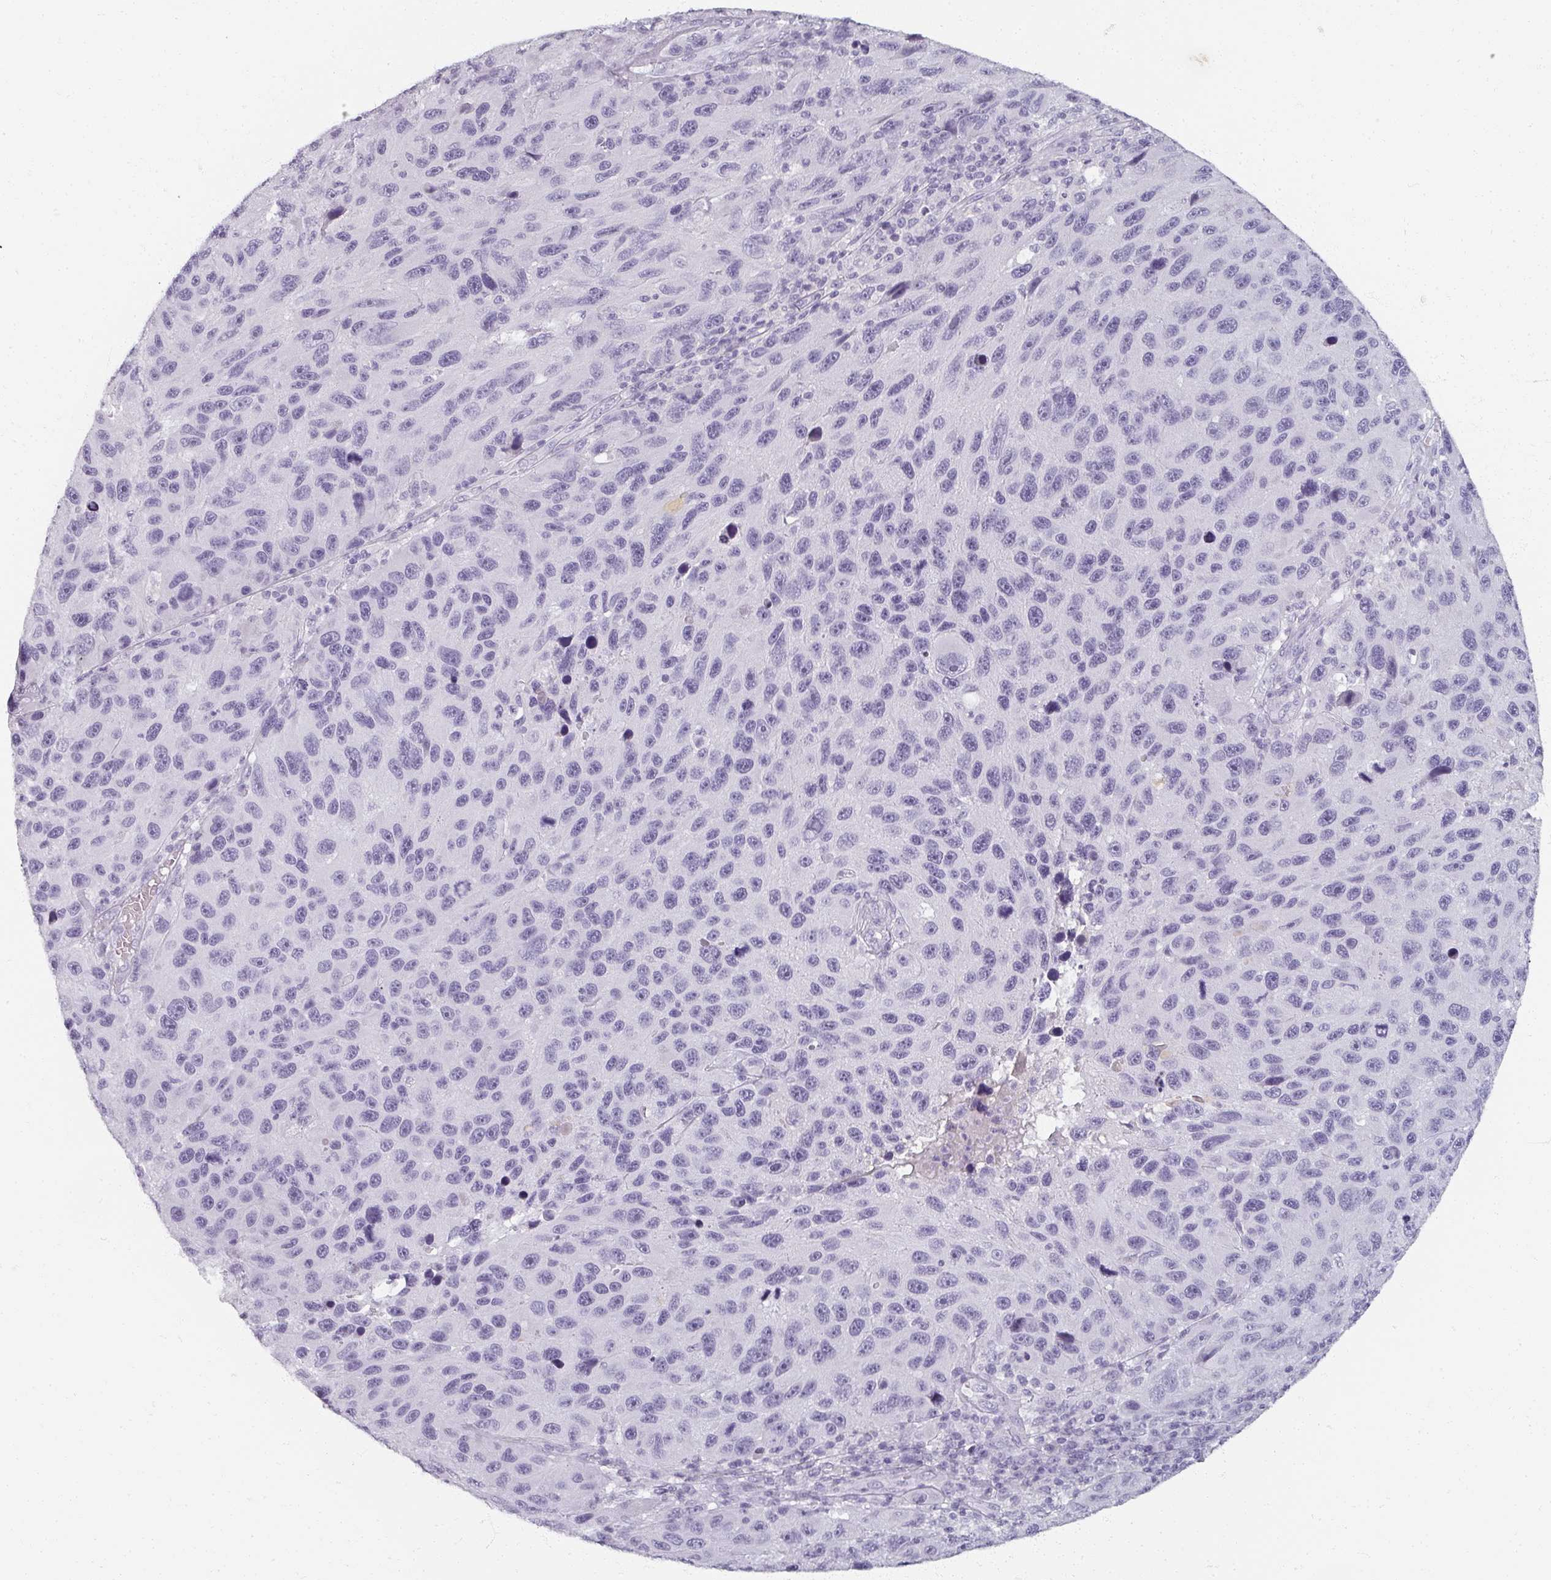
{"staining": {"intensity": "negative", "quantity": "none", "location": "none"}, "tissue": "melanoma", "cell_type": "Tumor cells", "image_type": "cancer", "snomed": [{"axis": "morphology", "description": "Malignant melanoma, NOS"}, {"axis": "topography", "description": "Skin"}], "caption": "Histopathology image shows no protein positivity in tumor cells of melanoma tissue.", "gene": "REG3G", "patient": {"sex": "male", "age": 53}}